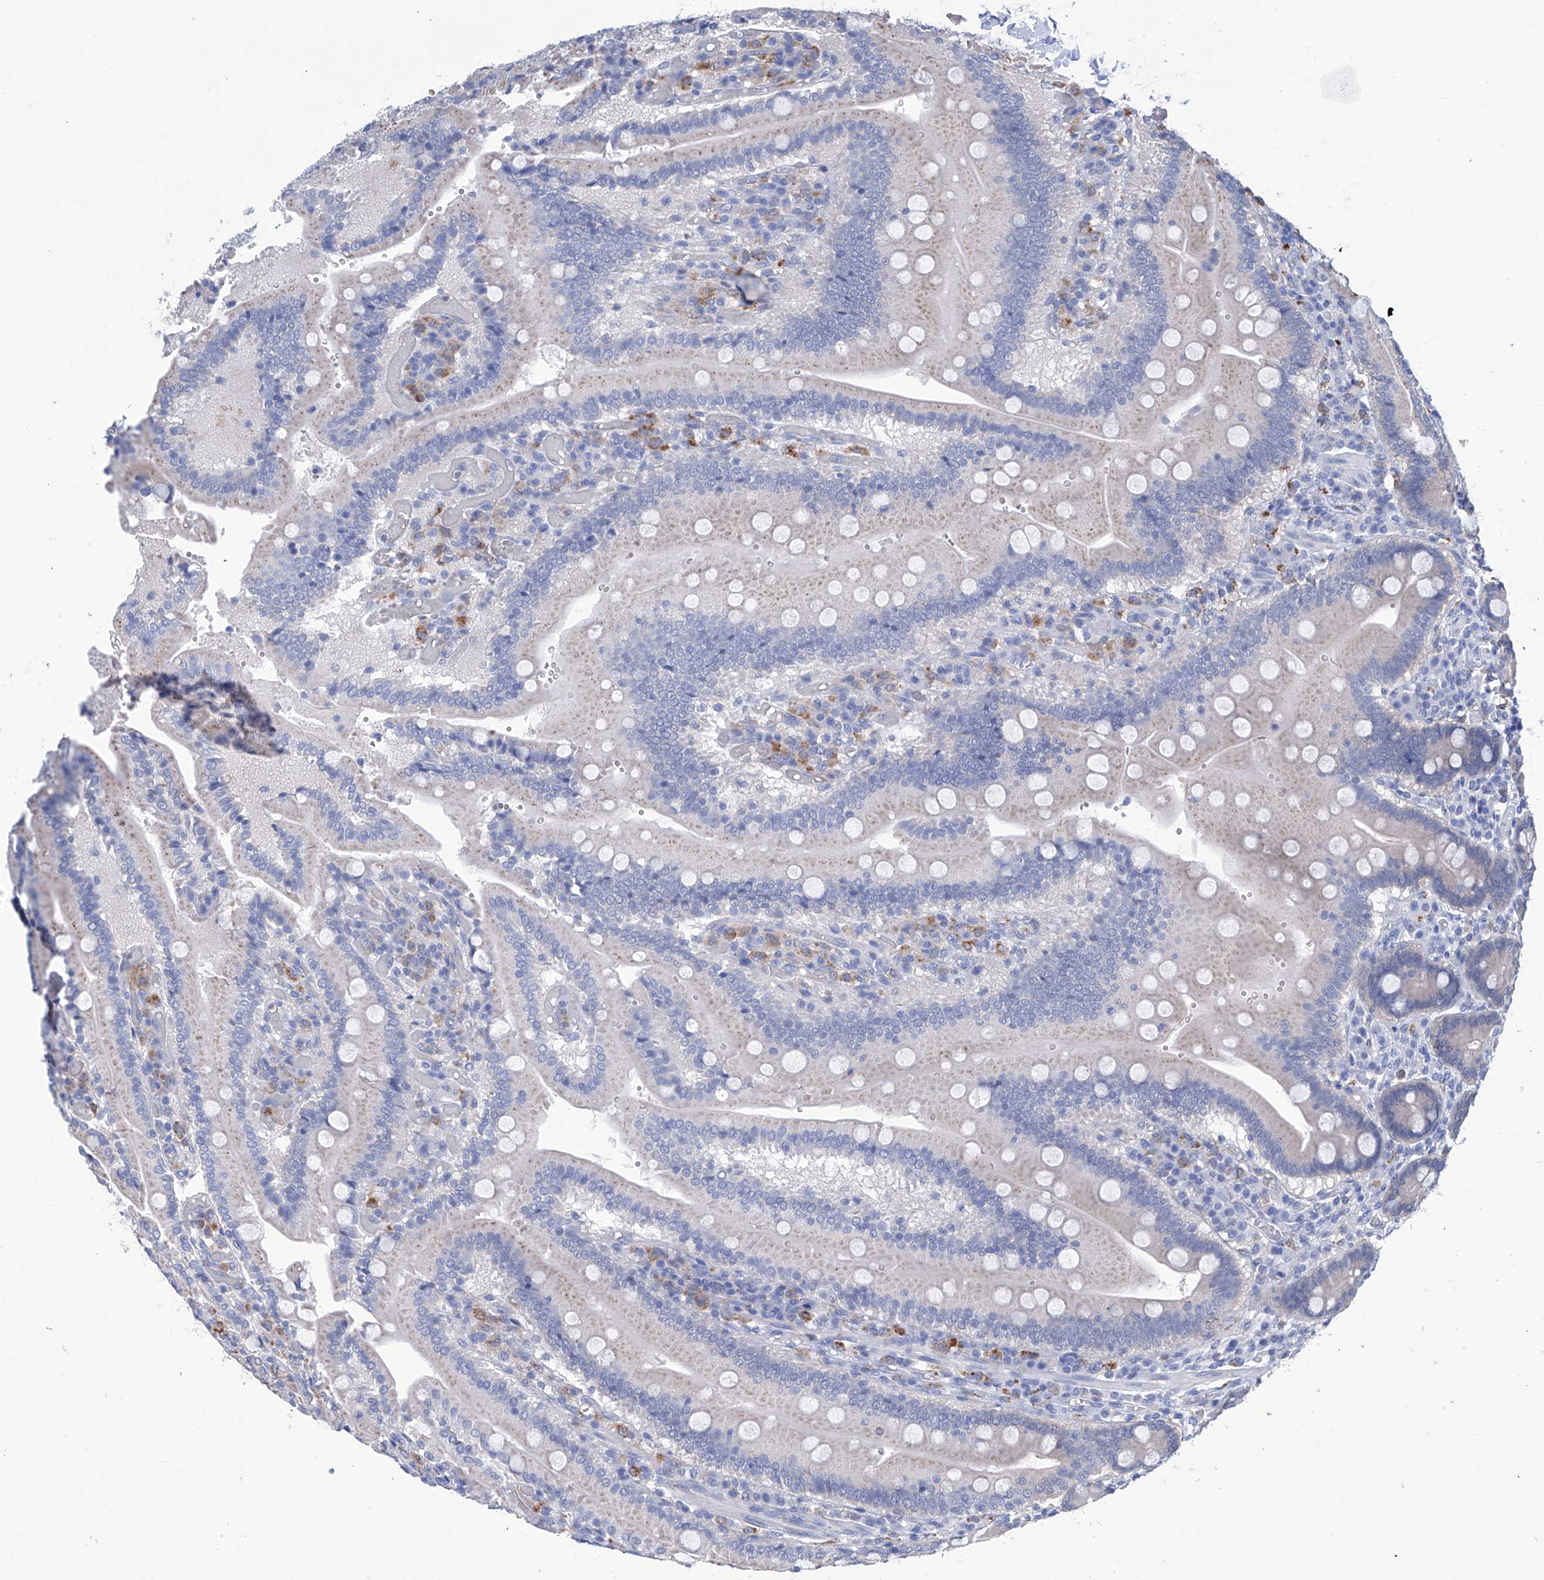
{"staining": {"intensity": "negative", "quantity": "none", "location": "none"}, "tissue": "duodenum", "cell_type": "Glandular cells", "image_type": "normal", "snomed": [{"axis": "morphology", "description": "Normal tissue, NOS"}, {"axis": "topography", "description": "Duodenum"}], "caption": "Photomicrograph shows no significant protein staining in glandular cells of normal duodenum.", "gene": "IMPA2", "patient": {"sex": "female", "age": 62}}